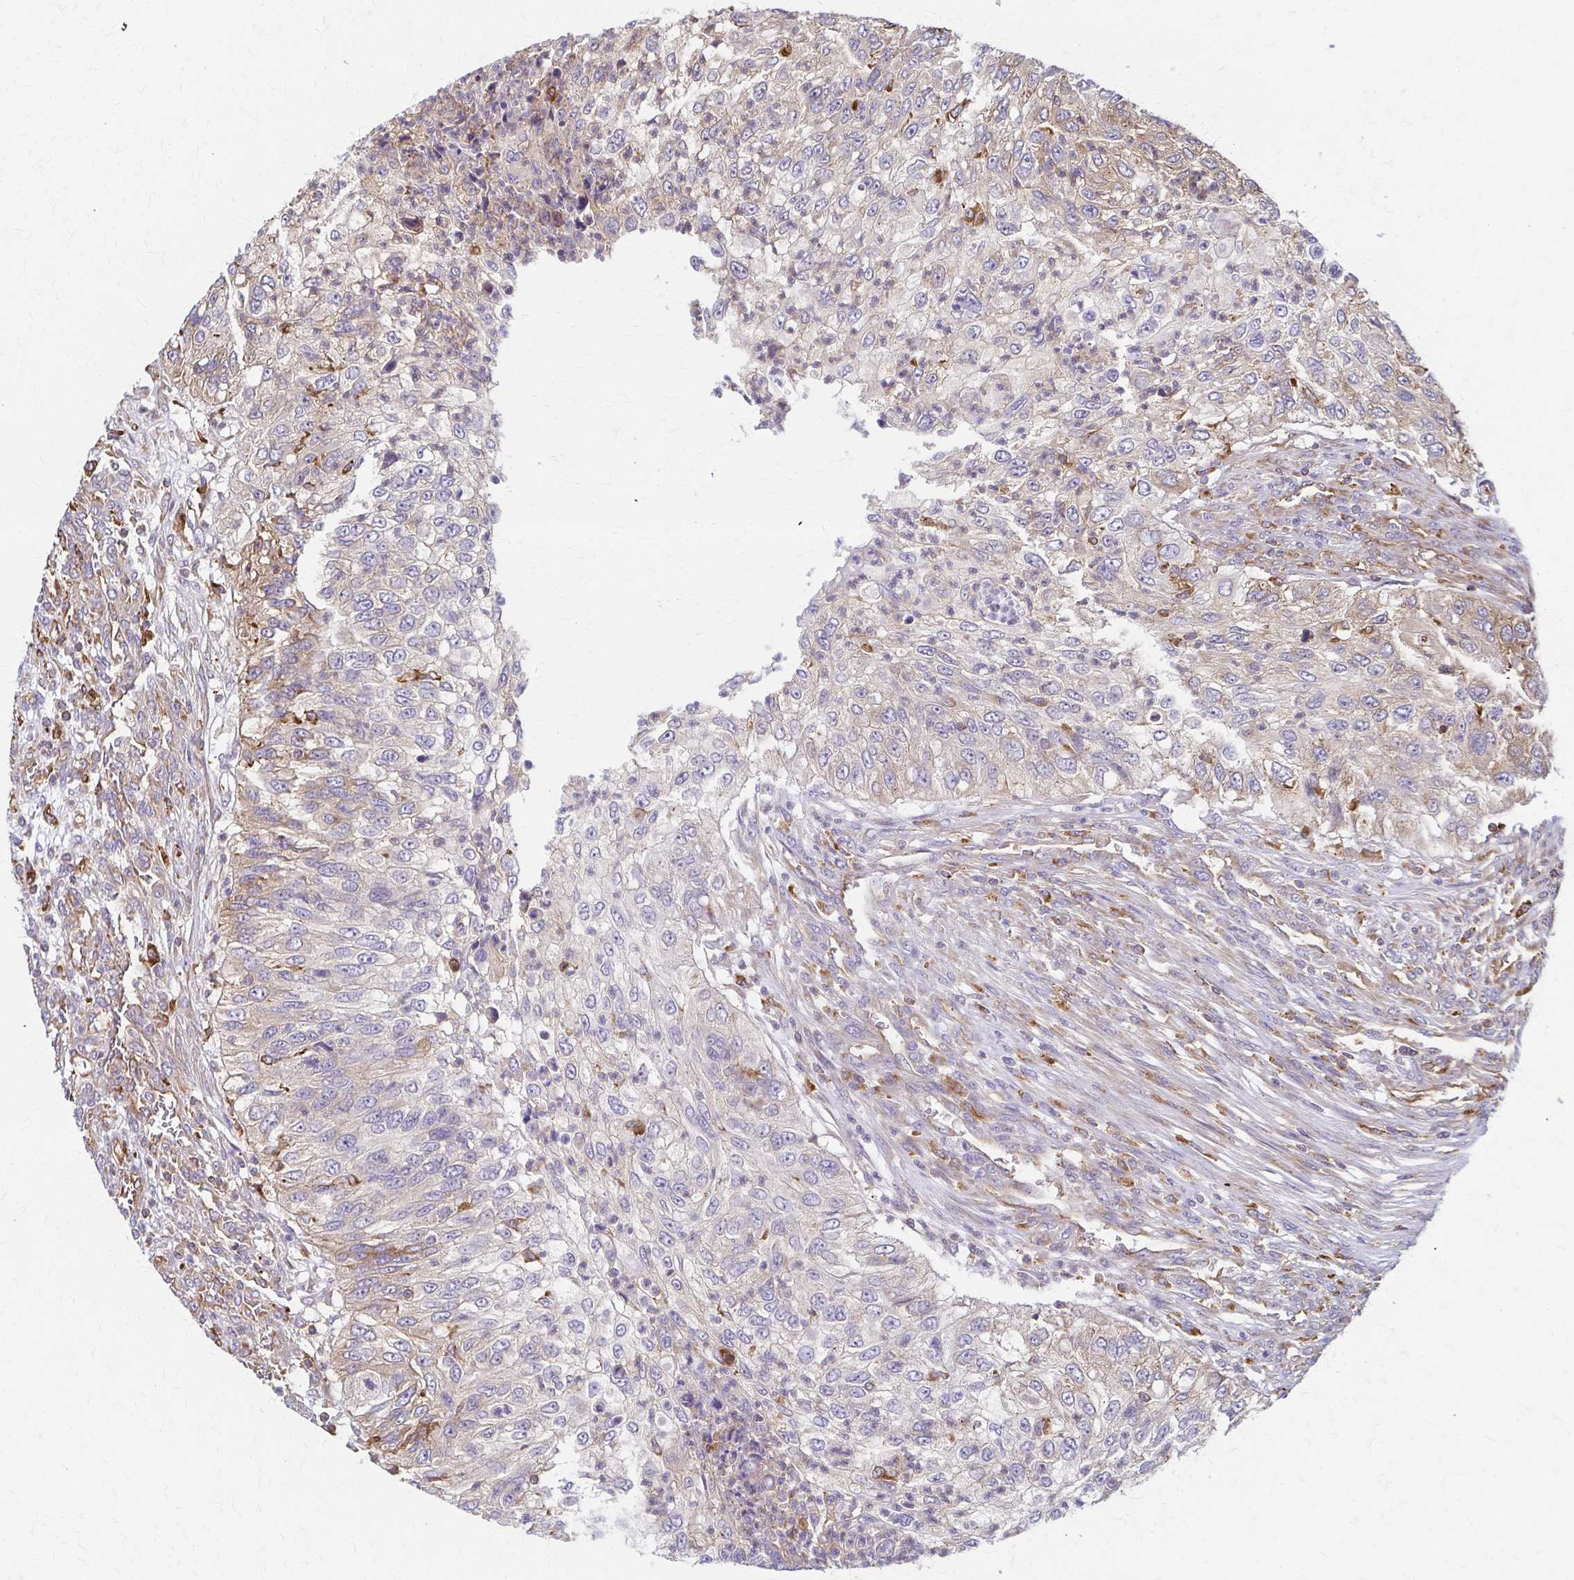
{"staining": {"intensity": "weak", "quantity": "<25%", "location": "cytoplasmic/membranous"}, "tissue": "urothelial cancer", "cell_type": "Tumor cells", "image_type": "cancer", "snomed": [{"axis": "morphology", "description": "Urothelial carcinoma, High grade"}, {"axis": "topography", "description": "Urinary bladder"}], "caption": "Immunohistochemistry photomicrograph of high-grade urothelial carcinoma stained for a protein (brown), which reveals no positivity in tumor cells.", "gene": "WASF2", "patient": {"sex": "female", "age": 60}}